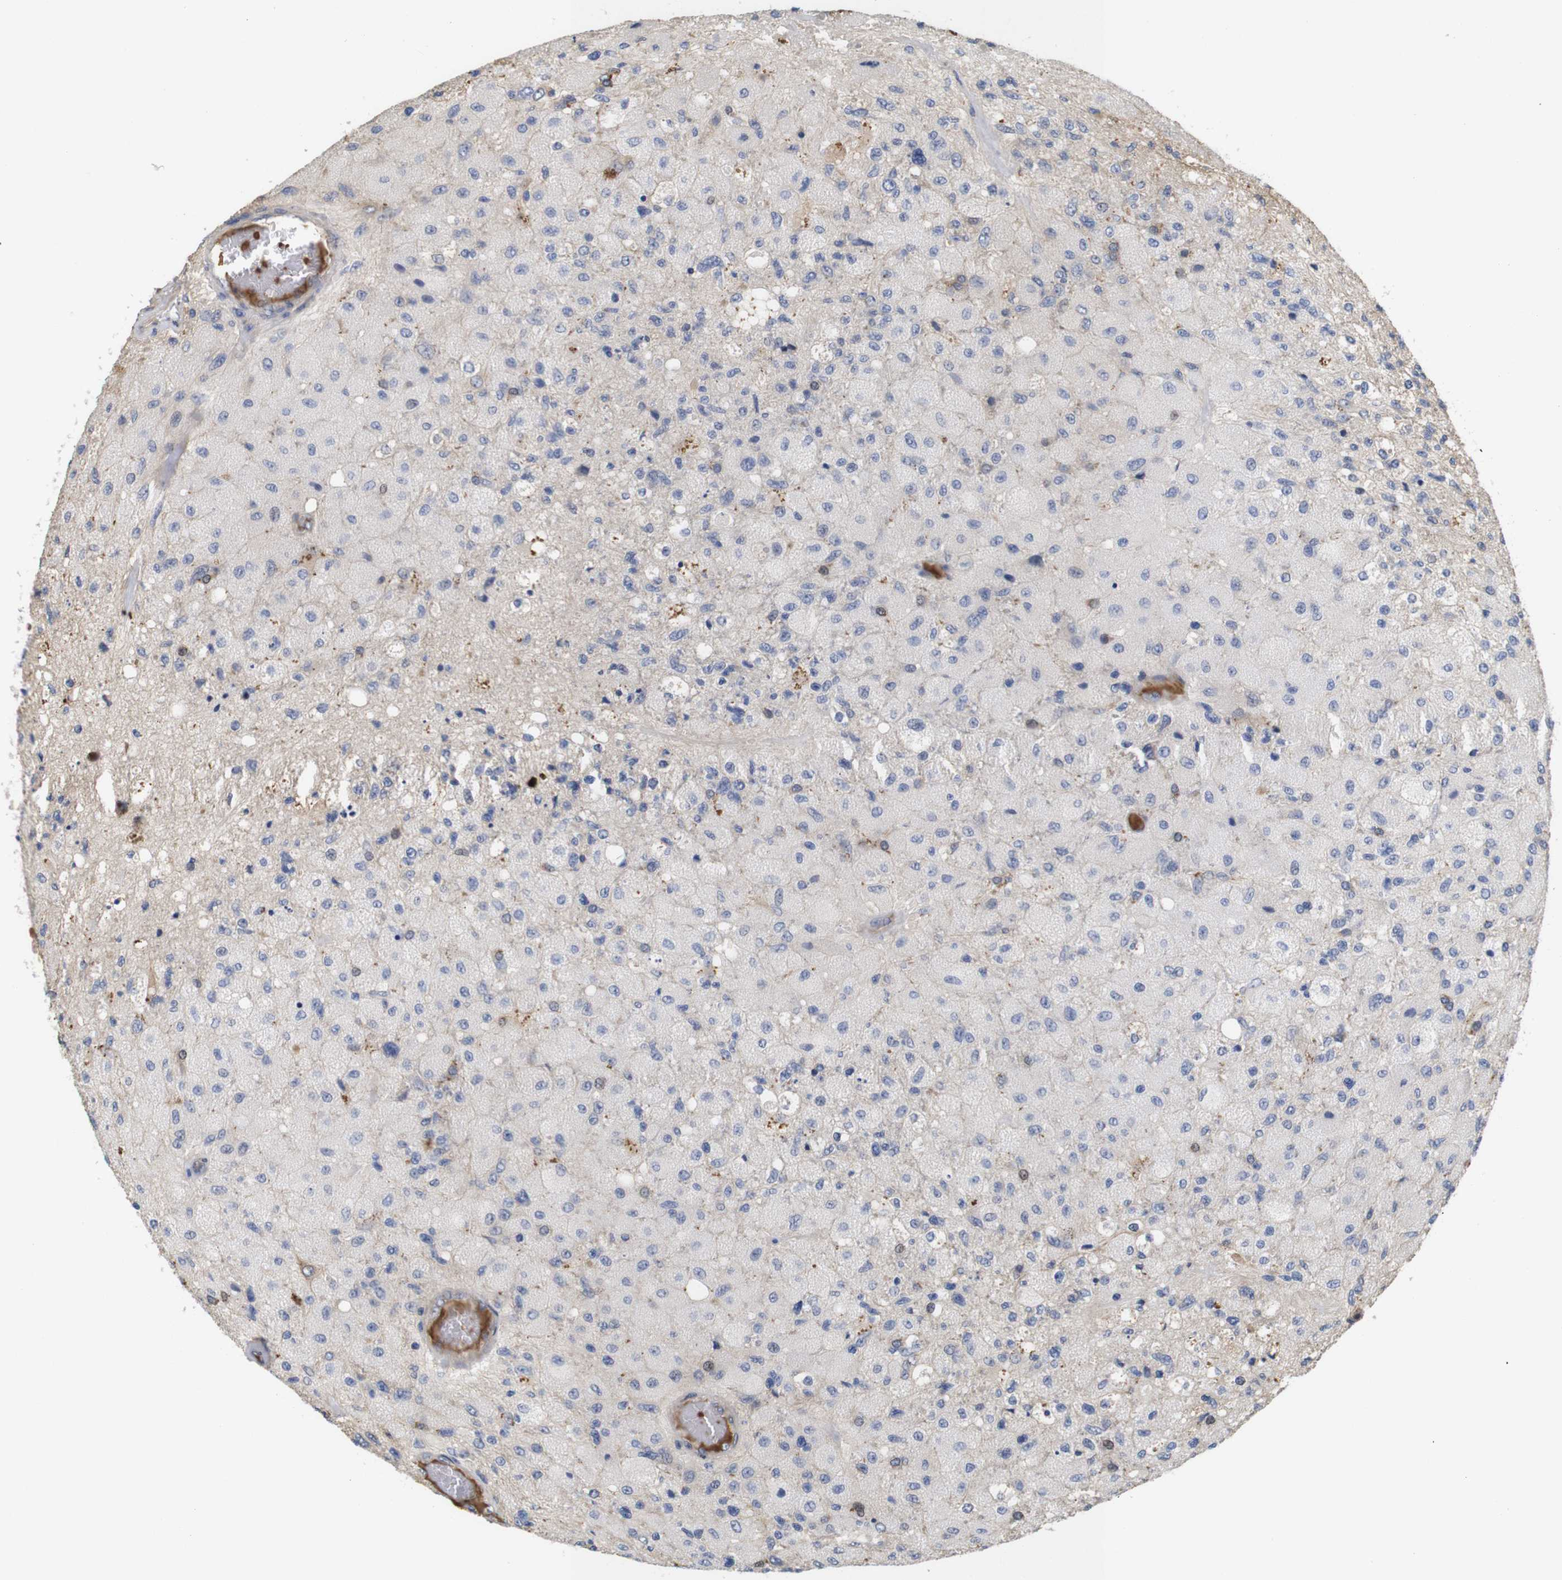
{"staining": {"intensity": "negative", "quantity": "none", "location": "none"}, "tissue": "glioma", "cell_type": "Tumor cells", "image_type": "cancer", "snomed": [{"axis": "morphology", "description": "Normal tissue, NOS"}, {"axis": "morphology", "description": "Glioma, malignant, High grade"}, {"axis": "topography", "description": "Cerebral cortex"}], "caption": "Immunohistochemical staining of human glioma reveals no significant positivity in tumor cells.", "gene": "SPRY3", "patient": {"sex": "male", "age": 77}}